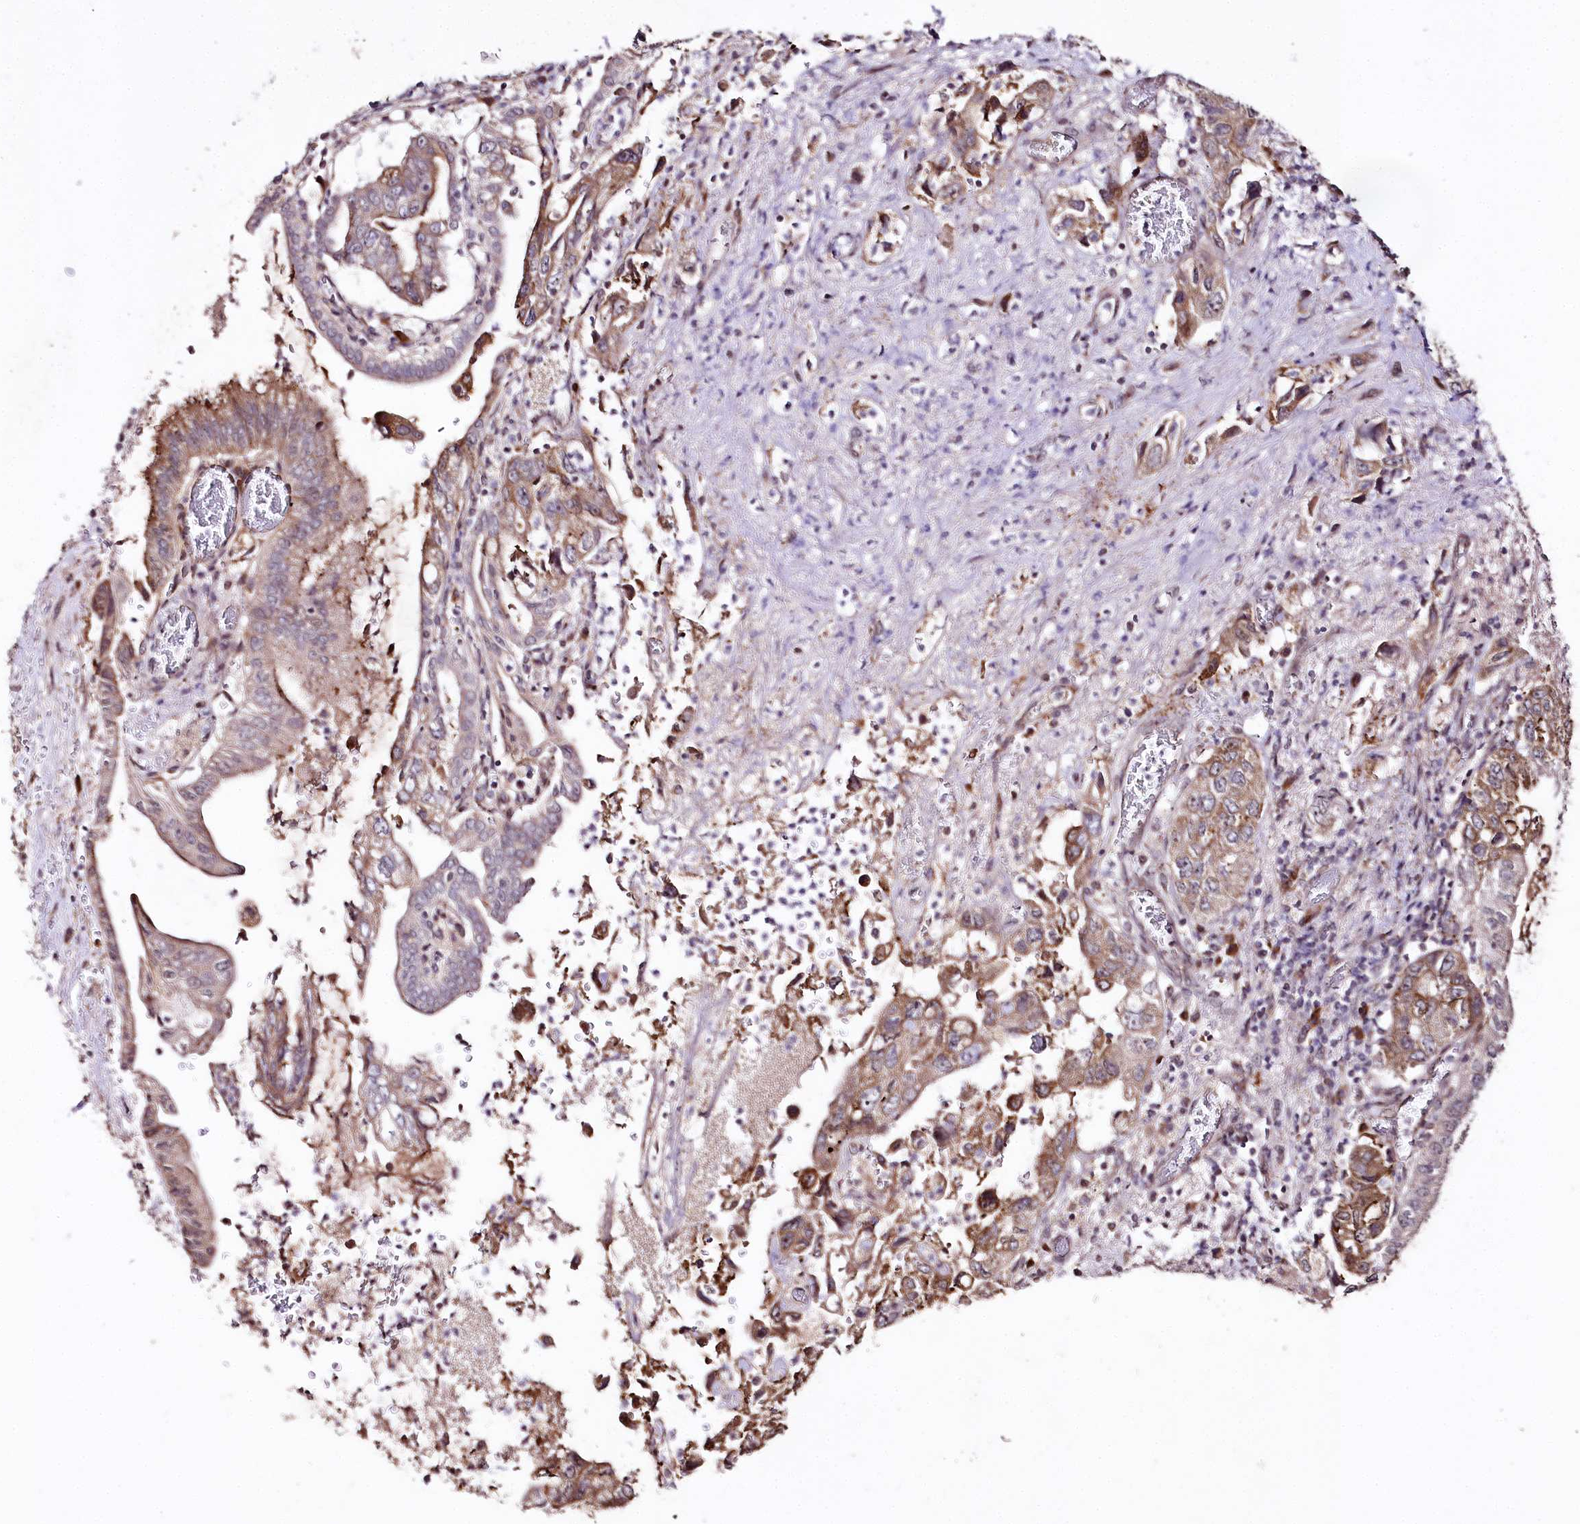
{"staining": {"intensity": "moderate", "quantity": ">75%", "location": "cytoplasmic/membranous"}, "tissue": "pancreatic cancer", "cell_type": "Tumor cells", "image_type": "cancer", "snomed": [{"axis": "morphology", "description": "Adenocarcinoma, NOS"}, {"axis": "topography", "description": "Pancreas"}], "caption": "IHC of adenocarcinoma (pancreatic) shows medium levels of moderate cytoplasmic/membranous expression in about >75% of tumor cells.", "gene": "DMP1", "patient": {"sex": "female", "age": 73}}